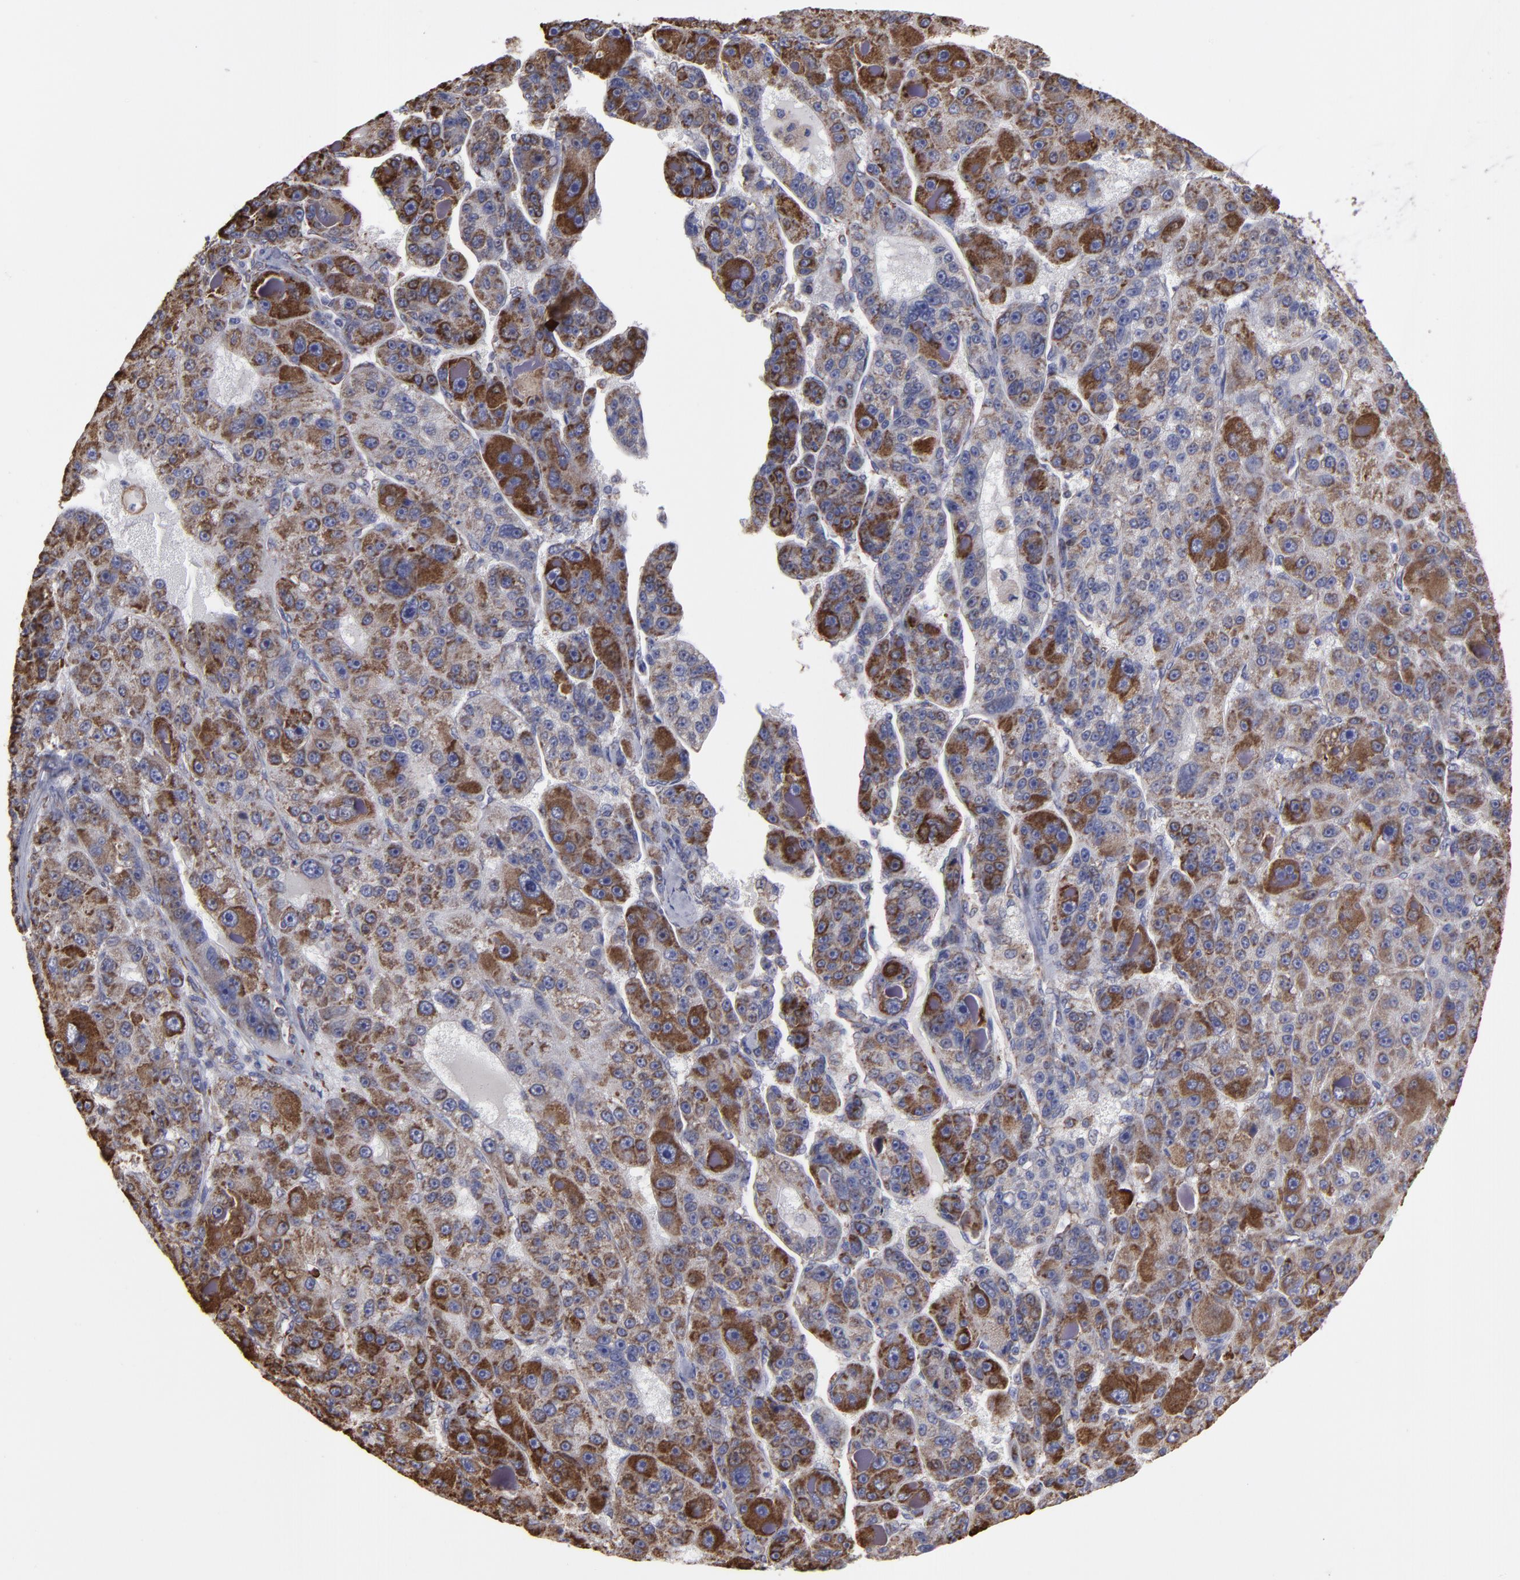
{"staining": {"intensity": "strong", "quantity": "25%-75%", "location": "cytoplasmic/membranous"}, "tissue": "liver cancer", "cell_type": "Tumor cells", "image_type": "cancer", "snomed": [{"axis": "morphology", "description": "Carcinoma, Hepatocellular, NOS"}, {"axis": "topography", "description": "Liver"}], "caption": "Immunohistochemical staining of human liver cancer displays strong cytoplasmic/membranous protein positivity in about 25%-75% of tumor cells.", "gene": "SND1", "patient": {"sex": "male", "age": 76}}